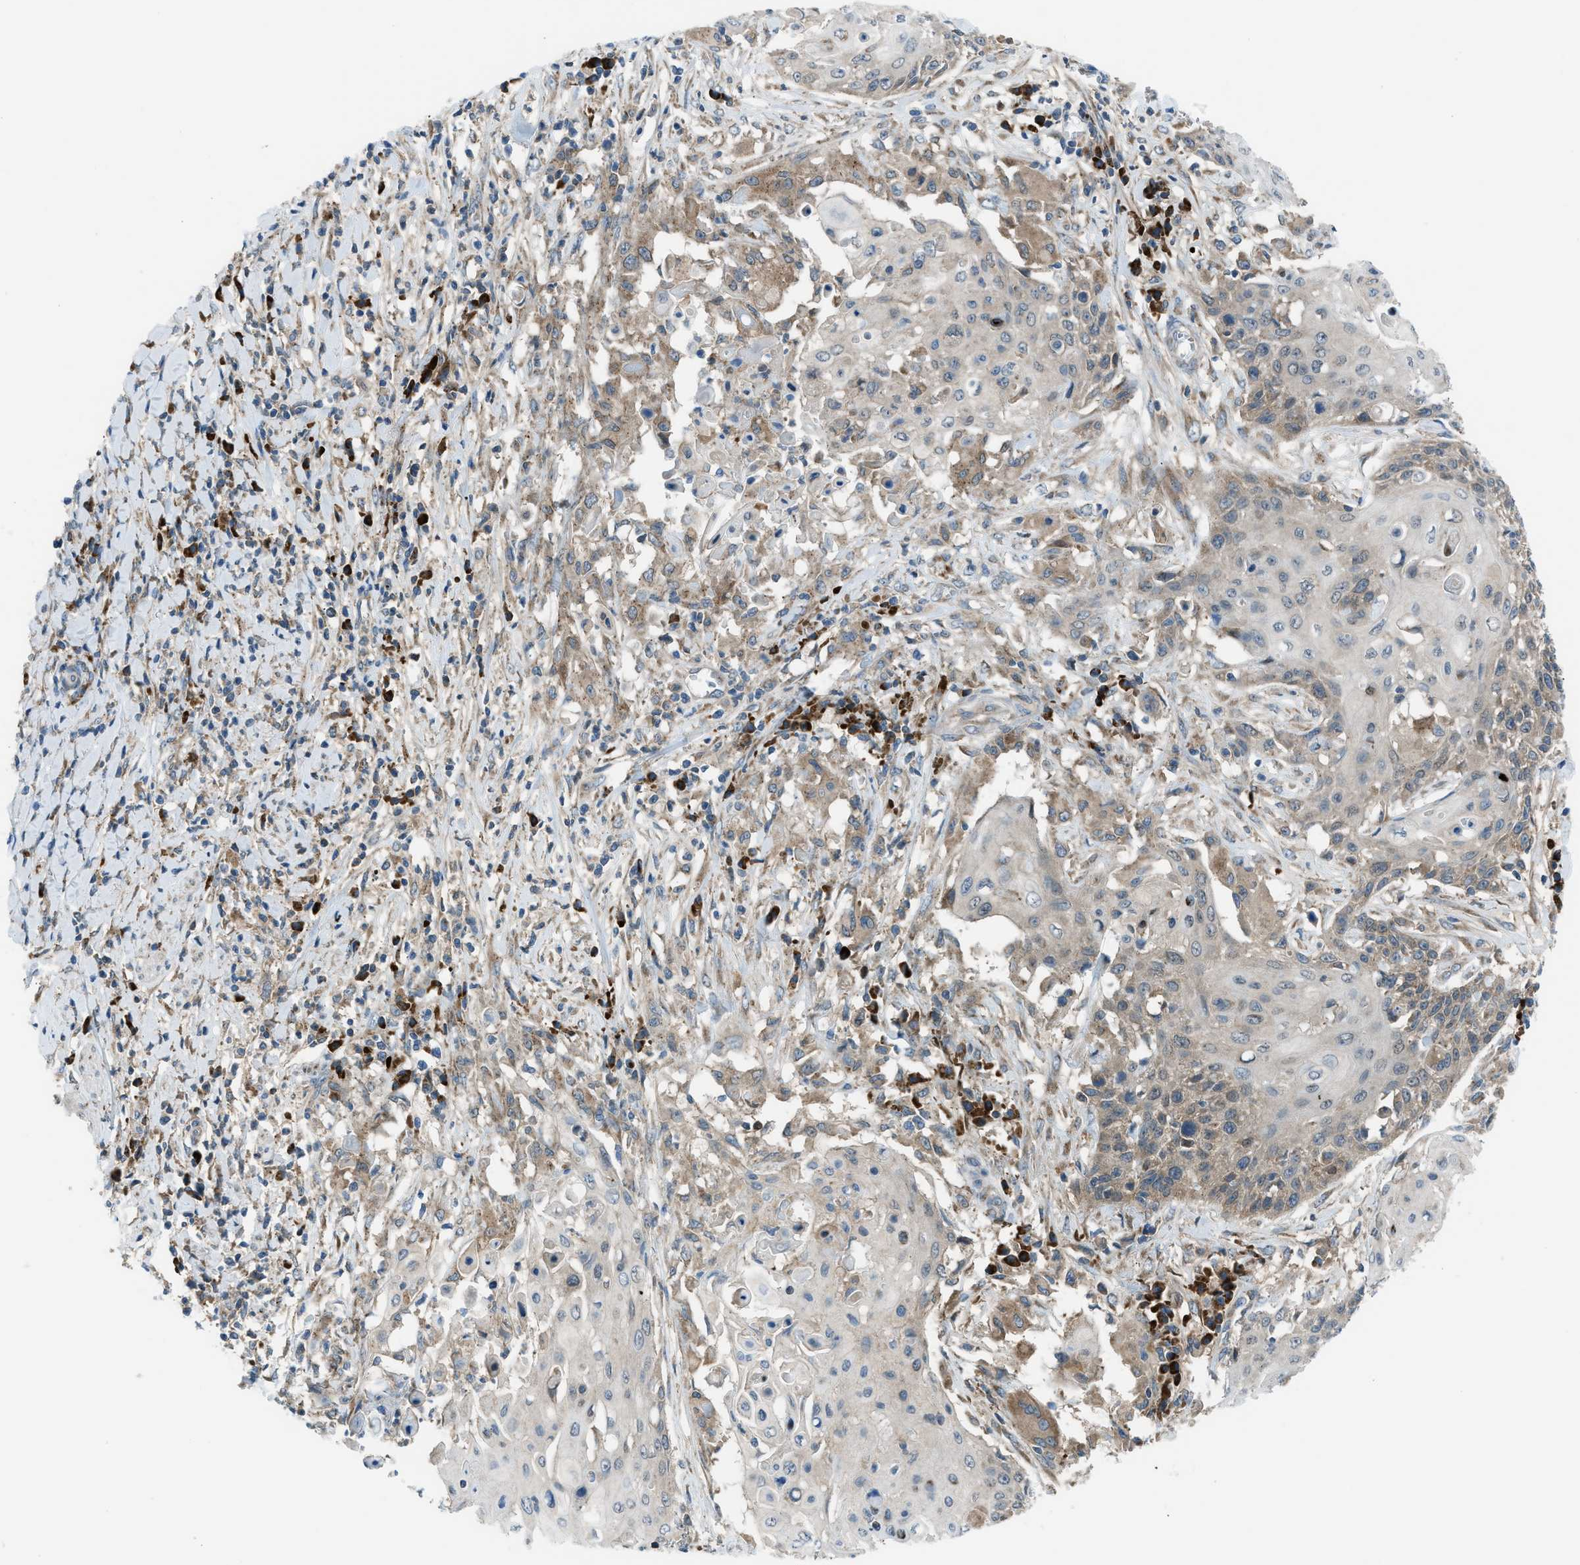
{"staining": {"intensity": "weak", "quantity": ">75%", "location": "cytoplasmic/membranous"}, "tissue": "cervical cancer", "cell_type": "Tumor cells", "image_type": "cancer", "snomed": [{"axis": "morphology", "description": "Squamous cell carcinoma, NOS"}, {"axis": "topography", "description": "Cervix"}], "caption": "Immunohistochemical staining of squamous cell carcinoma (cervical) exhibits low levels of weak cytoplasmic/membranous expression in about >75% of tumor cells. The staining was performed using DAB (3,3'-diaminobenzidine), with brown indicating positive protein expression. Nuclei are stained blue with hematoxylin.", "gene": "EDARADD", "patient": {"sex": "female", "age": 39}}